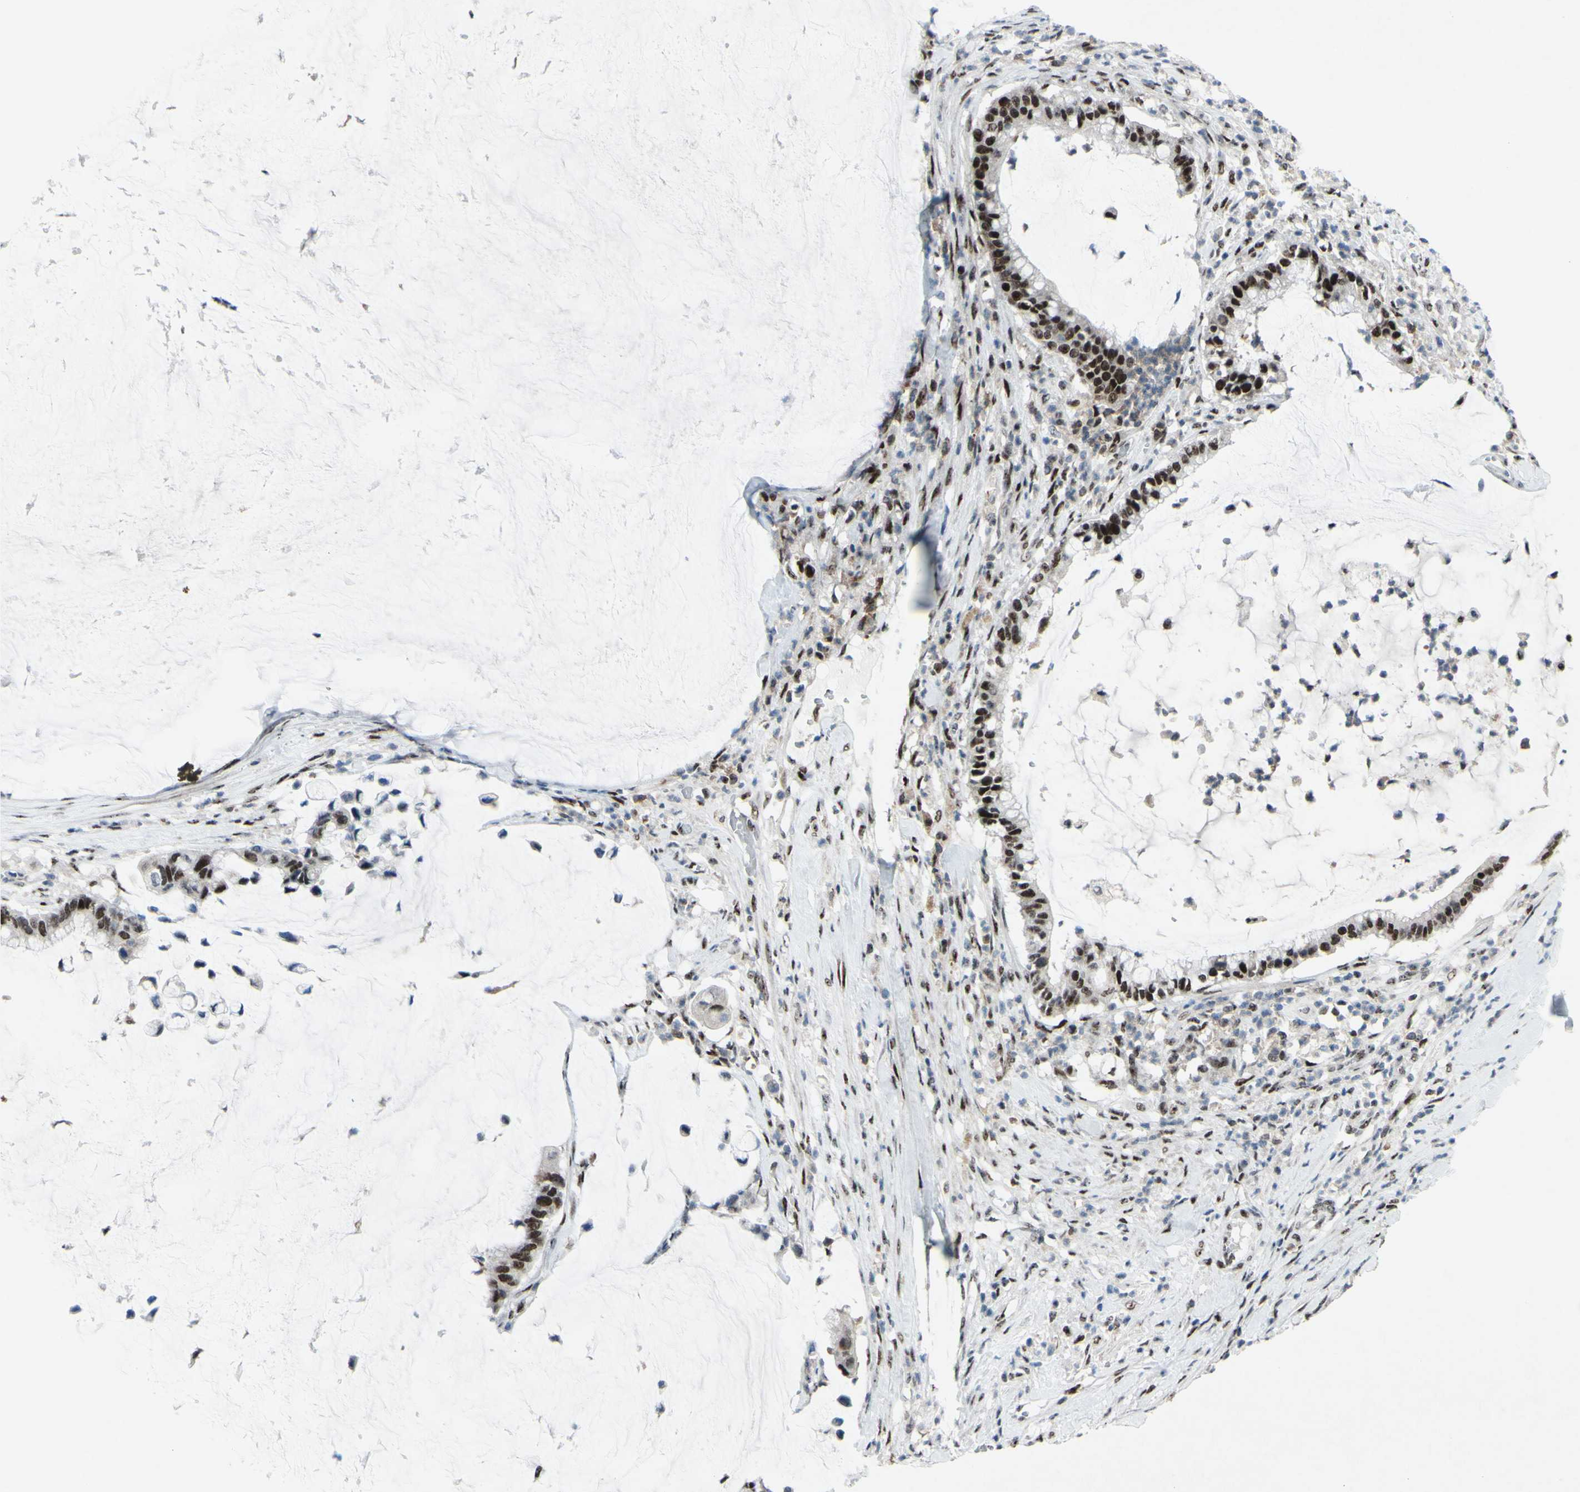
{"staining": {"intensity": "strong", "quantity": ">75%", "location": "nuclear"}, "tissue": "pancreatic cancer", "cell_type": "Tumor cells", "image_type": "cancer", "snomed": [{"axis": "morphology", "description": "Adenocarcinoma, NOS"}, {"axis": "topography", "description": "Pancreas"}], "caption": "Immunohistochemical staining of human pancreatic adenocarcinoma reveals high levels of strong nuclear positivity in approximately >75% of tumor cells.", "gene": "POLR1A", "patient": {"sex": "male", "age": 41}}